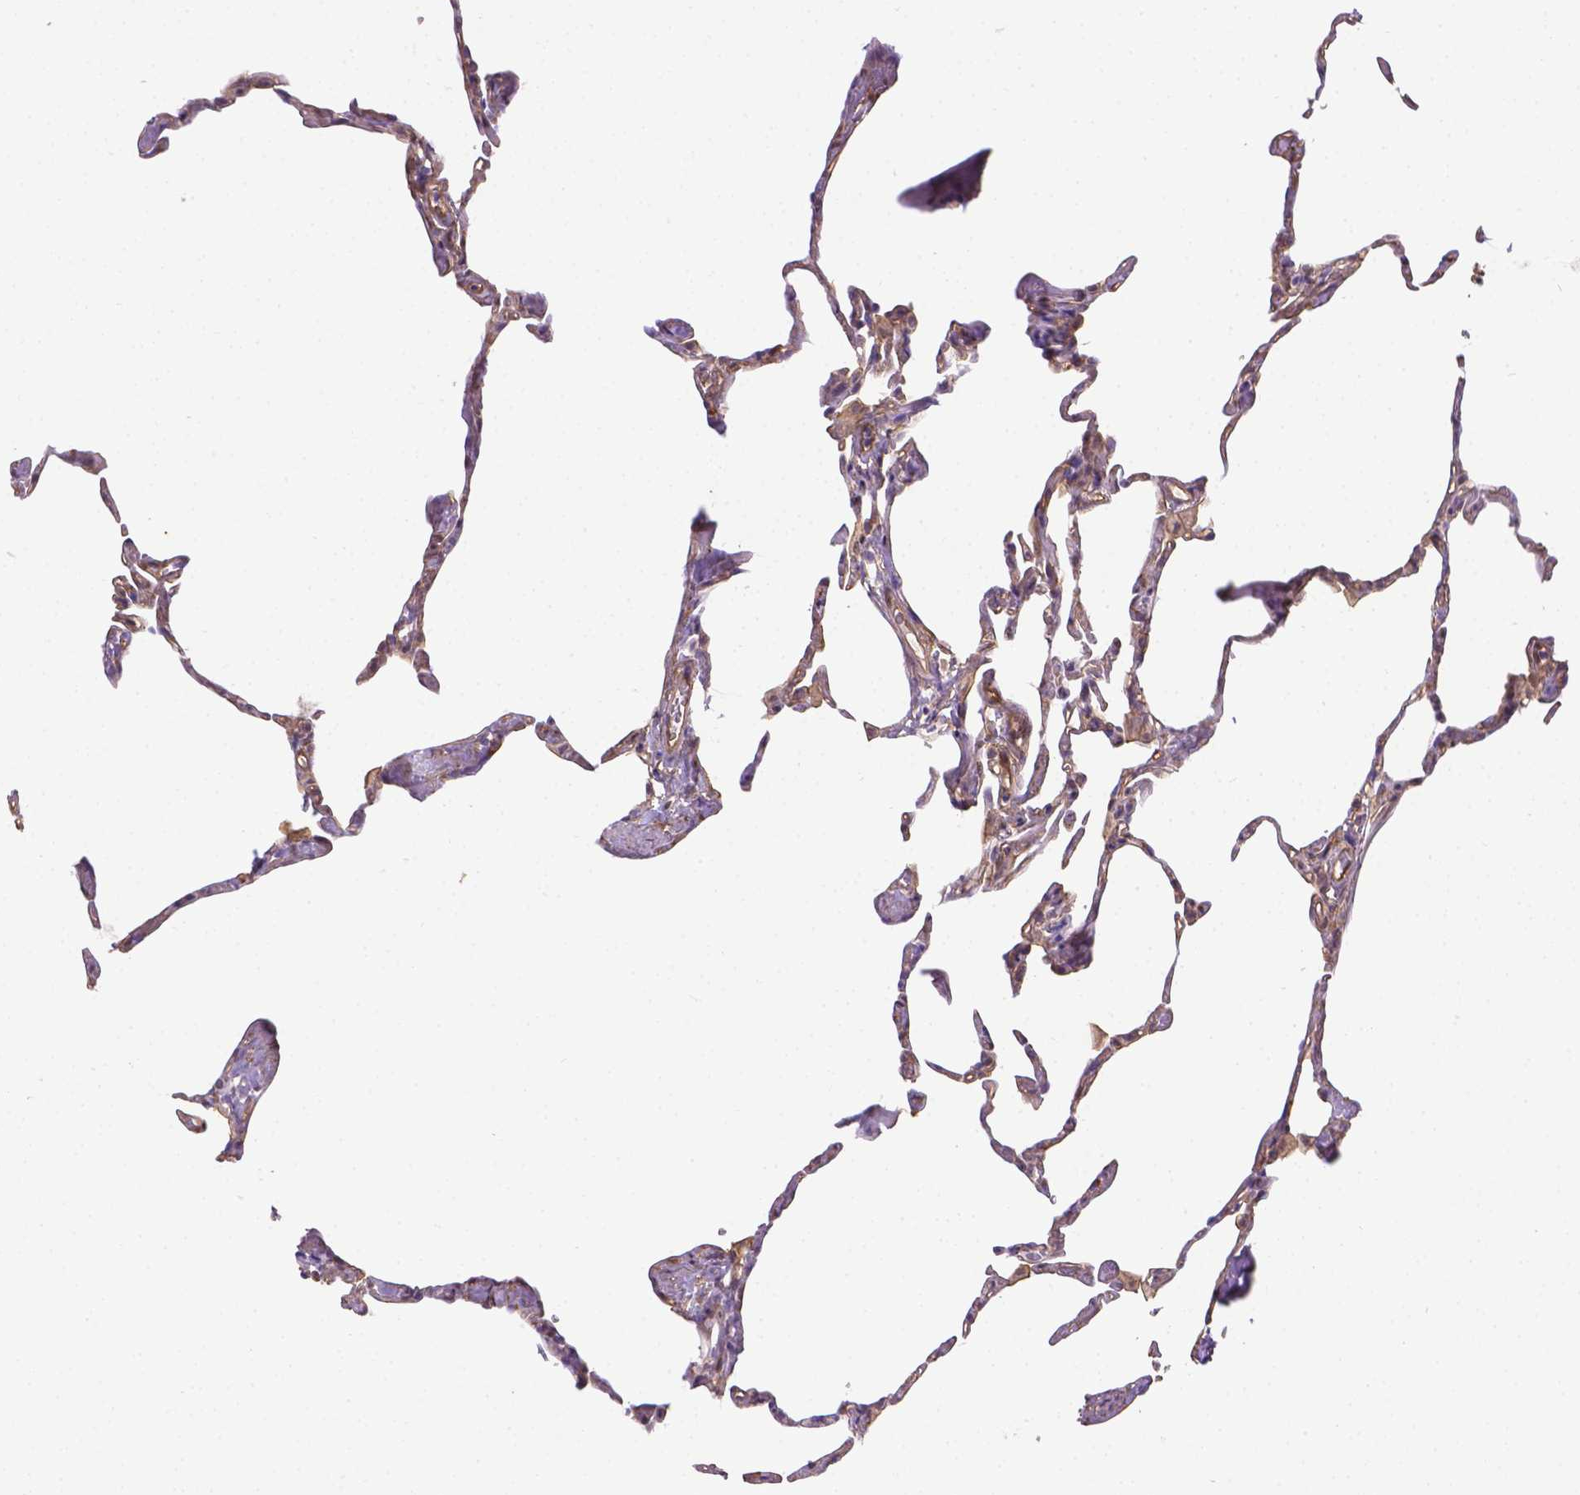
{"staining": {"intensity": "weak", "quantity": "25%-75%", "location": "cytoplasmic/membranous"}, "tissue": "lung", "cell_type": "Alveolar cells", "image_type": "normal", "snomed": [{"axis": "morphology", "description": "Normal tissue, NOS"}, {"axis": "topography", "description": "Lung"}], "caption": "The micrograph displays a brown stain indicating the presence of a protein in the cytoplasmic/membranous of alveolar cells in lung. Immunohistochemistry stains the protein in brown and the nuclei are stained blue.", "gene": "CLIC4", "patient": {"sex": "male", "age": 65}}